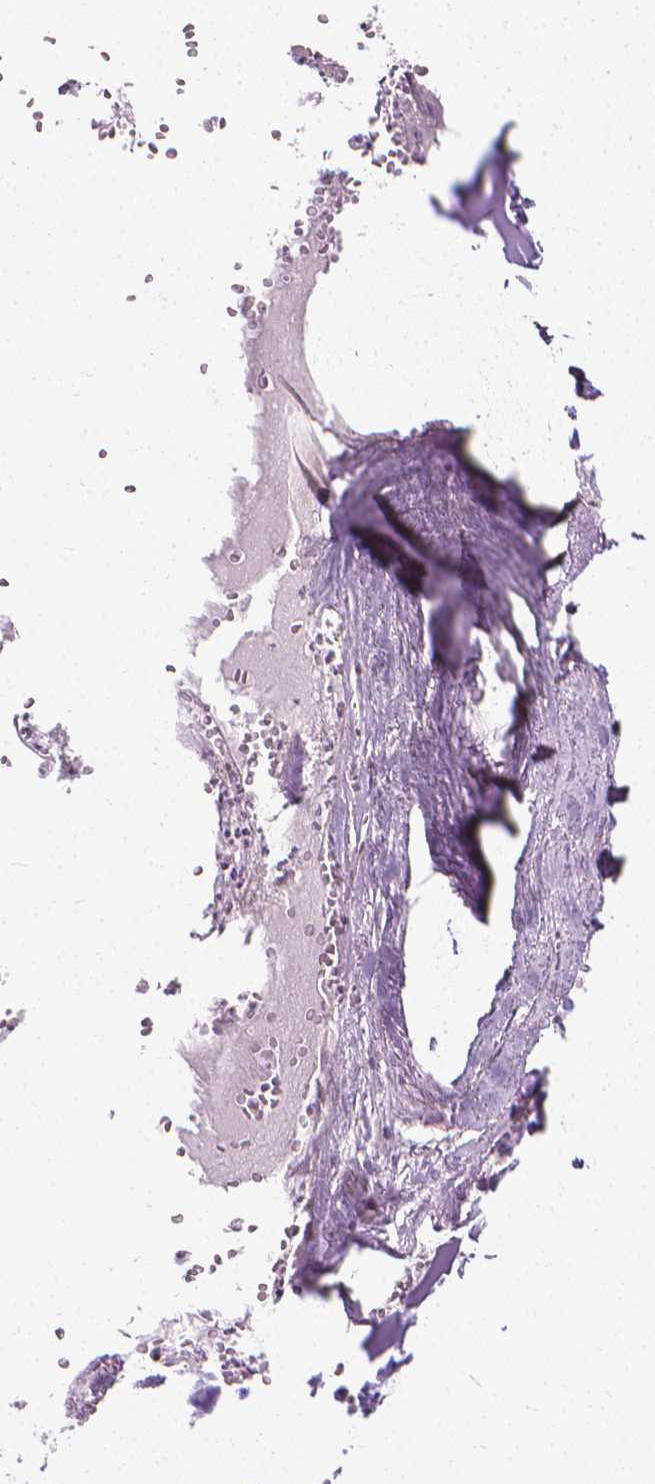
{"staining": {"intensity": "weak", "quantity": ">75%", "location": "cytoplasmic/membranous"}, "tissue": "soft tissue", "cell_type": "Fibroblasts", "image_type": "normal", "snomed": [{"axis": "morphology", "description": "Normal tissue, NOS"}, {"axis": "morphology", "description": "Squamous cell carcinoma, NOS"}, {"axis": "topography", "description": "Cartilage tissue"}, {"axis": "topography", "description": "Head-Neck"}], "caption": "Benign soft tissue was stained to show a protein in brown. There is low levels of weak cytoplasmic/membranous expression in approximately >75% of fibroblasts.", "gene": "PRAG1", "patient": {"sex": "male", "age": 57}}